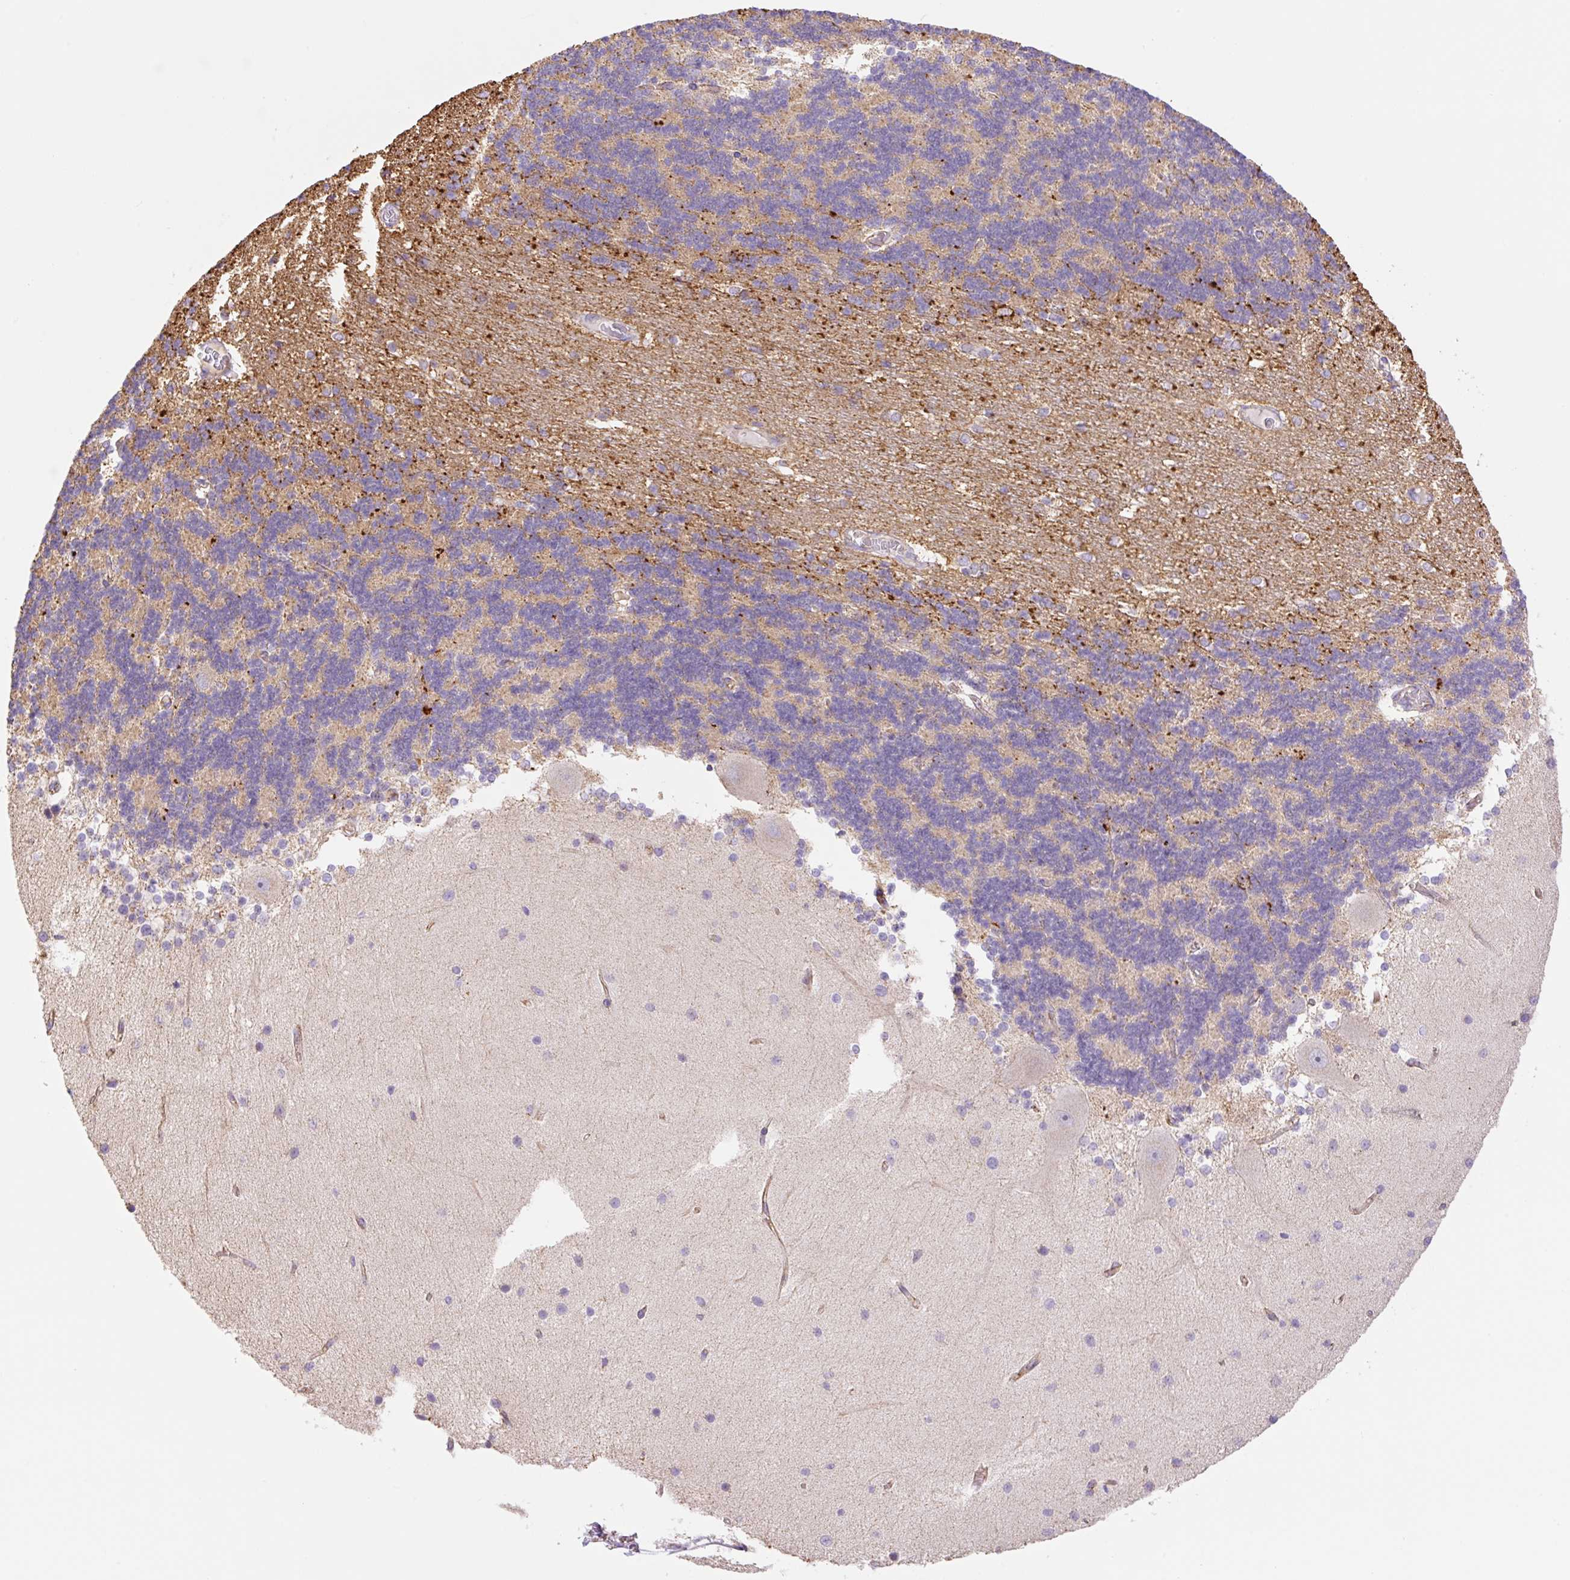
{"staining": {"intensity": "moderate", "quantity": "<25%", "location": "cytoplasmic/membranous"}, "tissue": "cerebellum", "cell_type": "Cells in granular layer", "image_type": "normal", "snomed": [{"axis": "morphology", "description": "Normal tissue, NOS"}, {"axis": "topography", "description": "Cerebellum"}], "caption": "Moderate cytoplasmic/membranous staining for a protein is seen in about <25% of cells in granular layer of unremarkable cerebellum using IHC.", "gene": "ESAM", "patient": {"sex": "female", "age": 54}}